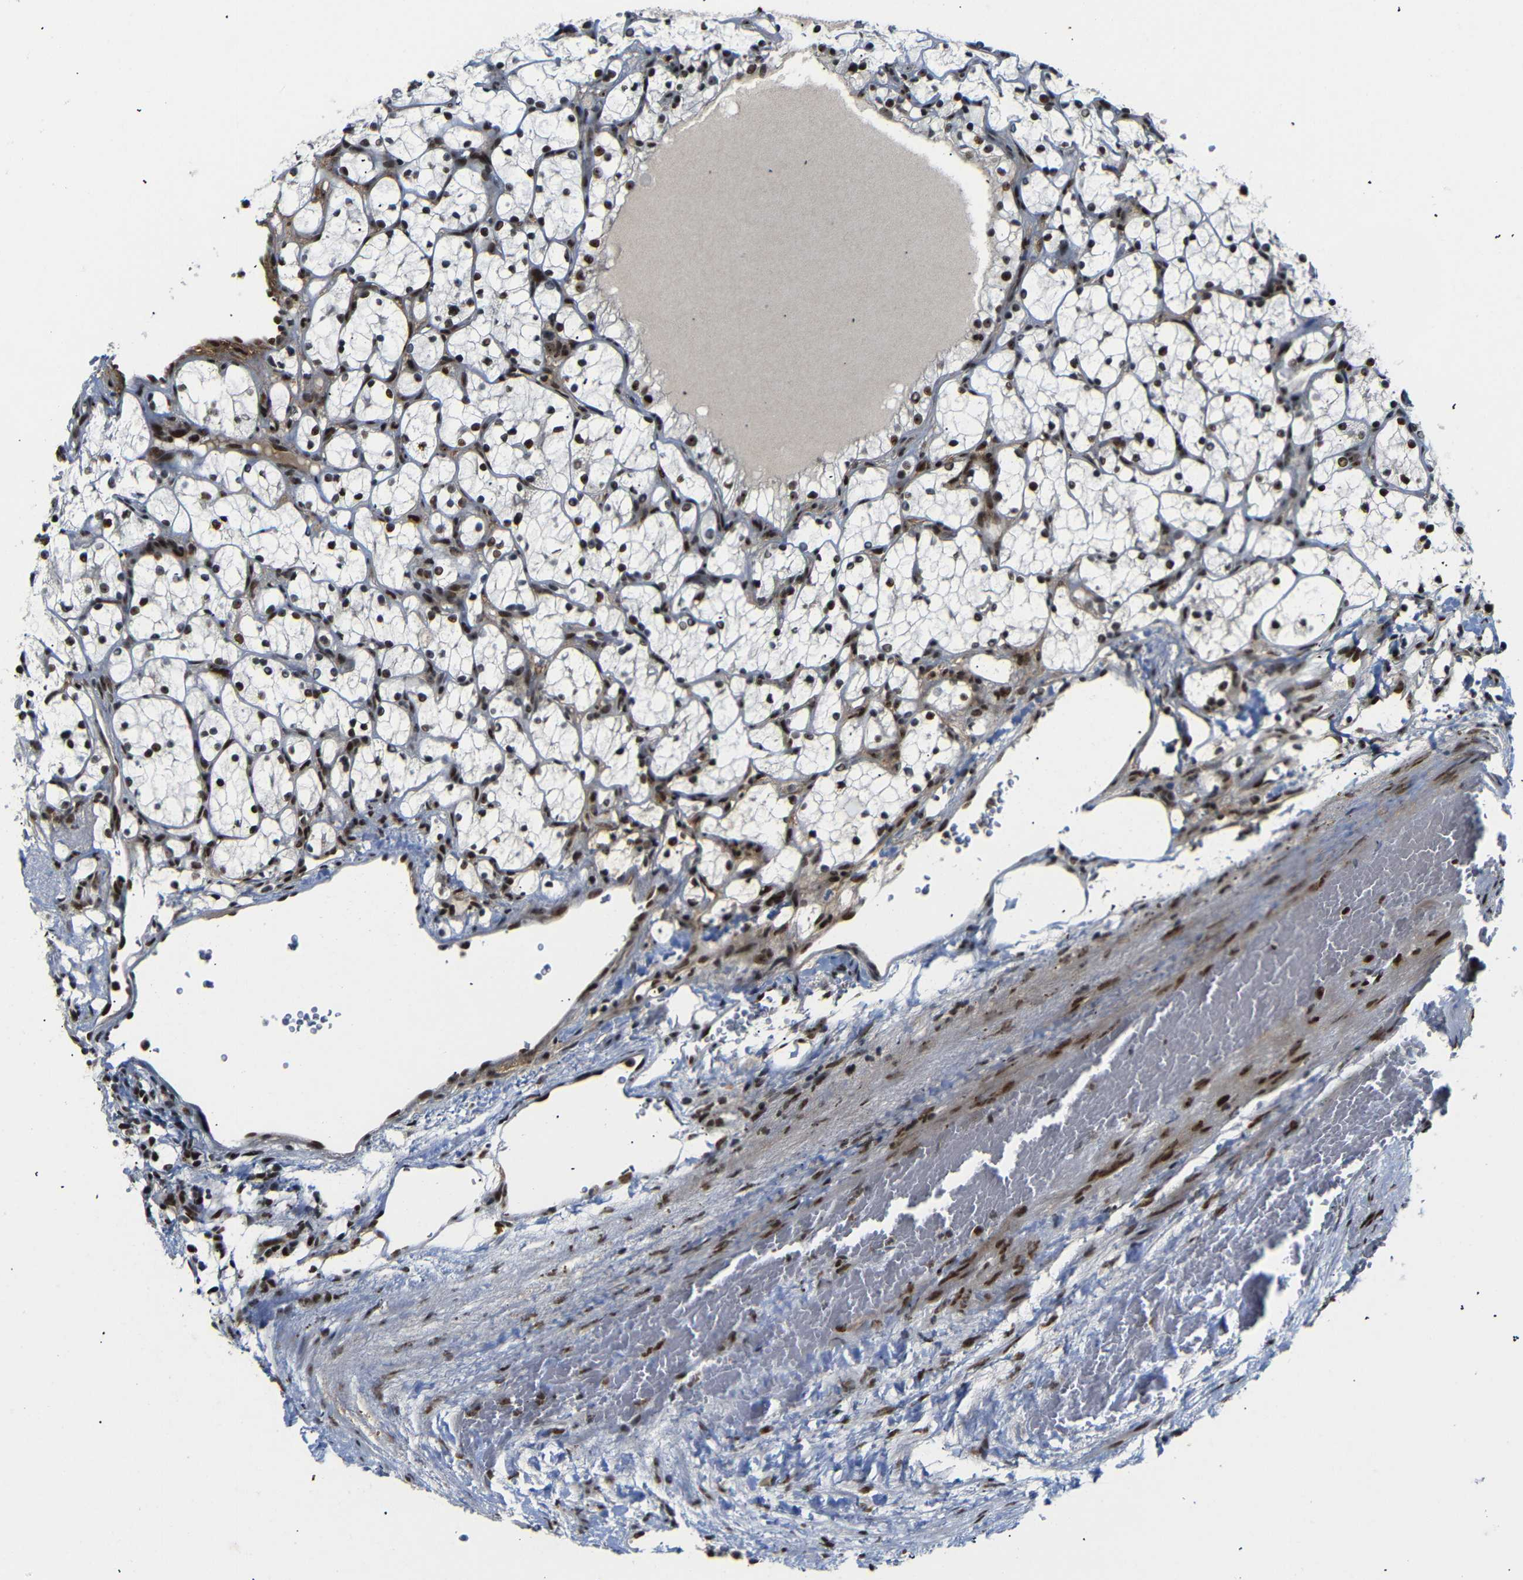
{"staining": {"intensity": "strong", "quantity": ">75%", "location": "nuclear"}, "tissue": "renal cancer", "cell_type": "Tumor cells", "image_type": "cancer", "snomed": [{"axis": "morphology", "description": "Adenocarcinoma, NOS"}, {"axis": "topography", "description": "Kidney"}], "caption": "The histopathology image displays a brown stain indicating the presence of a protein in the nuclear of tumor cells in renal cancer.", "gene": "SETDB2", "patient": {"sex": "female", "age": 69}}